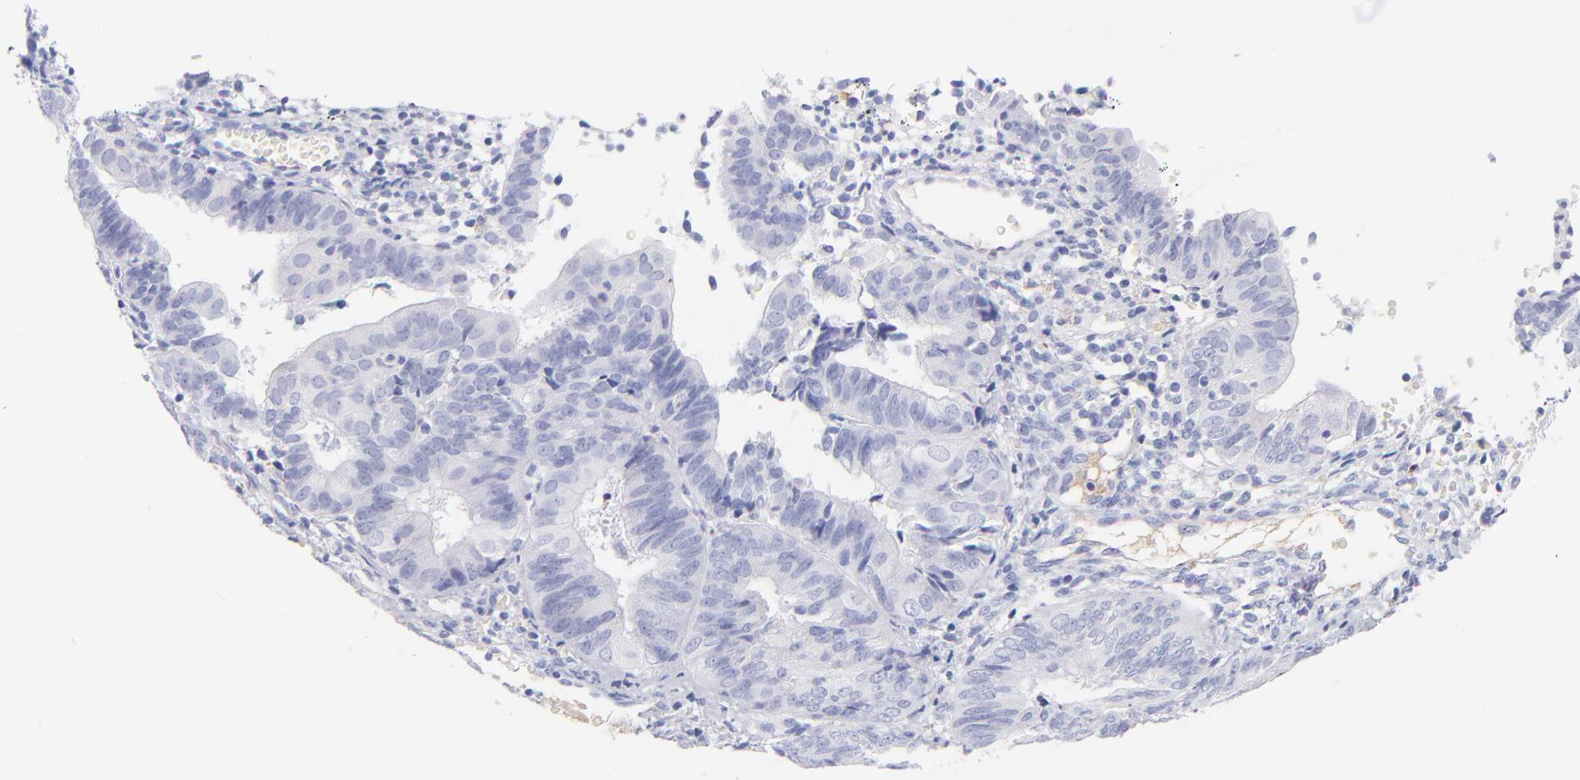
{"staining": {"intensity": "weak", "quantity": "<25%", "location": "cytoplasmic/membranous"}, "tissue": "endometrial cancer", "cell_type": "Tumor cells", "image_type": "cancer", "snomed": [{"axis": "morphology", "description": "Adenocarcinoma, NOS"}, {"axis": "topography", "description": "Endometrium"}], "caption": "Tumor cells are negative for brown protein staining in endometrial cancer.", "gene": "HP", "patient": {"sex": "female", "age": 63}}